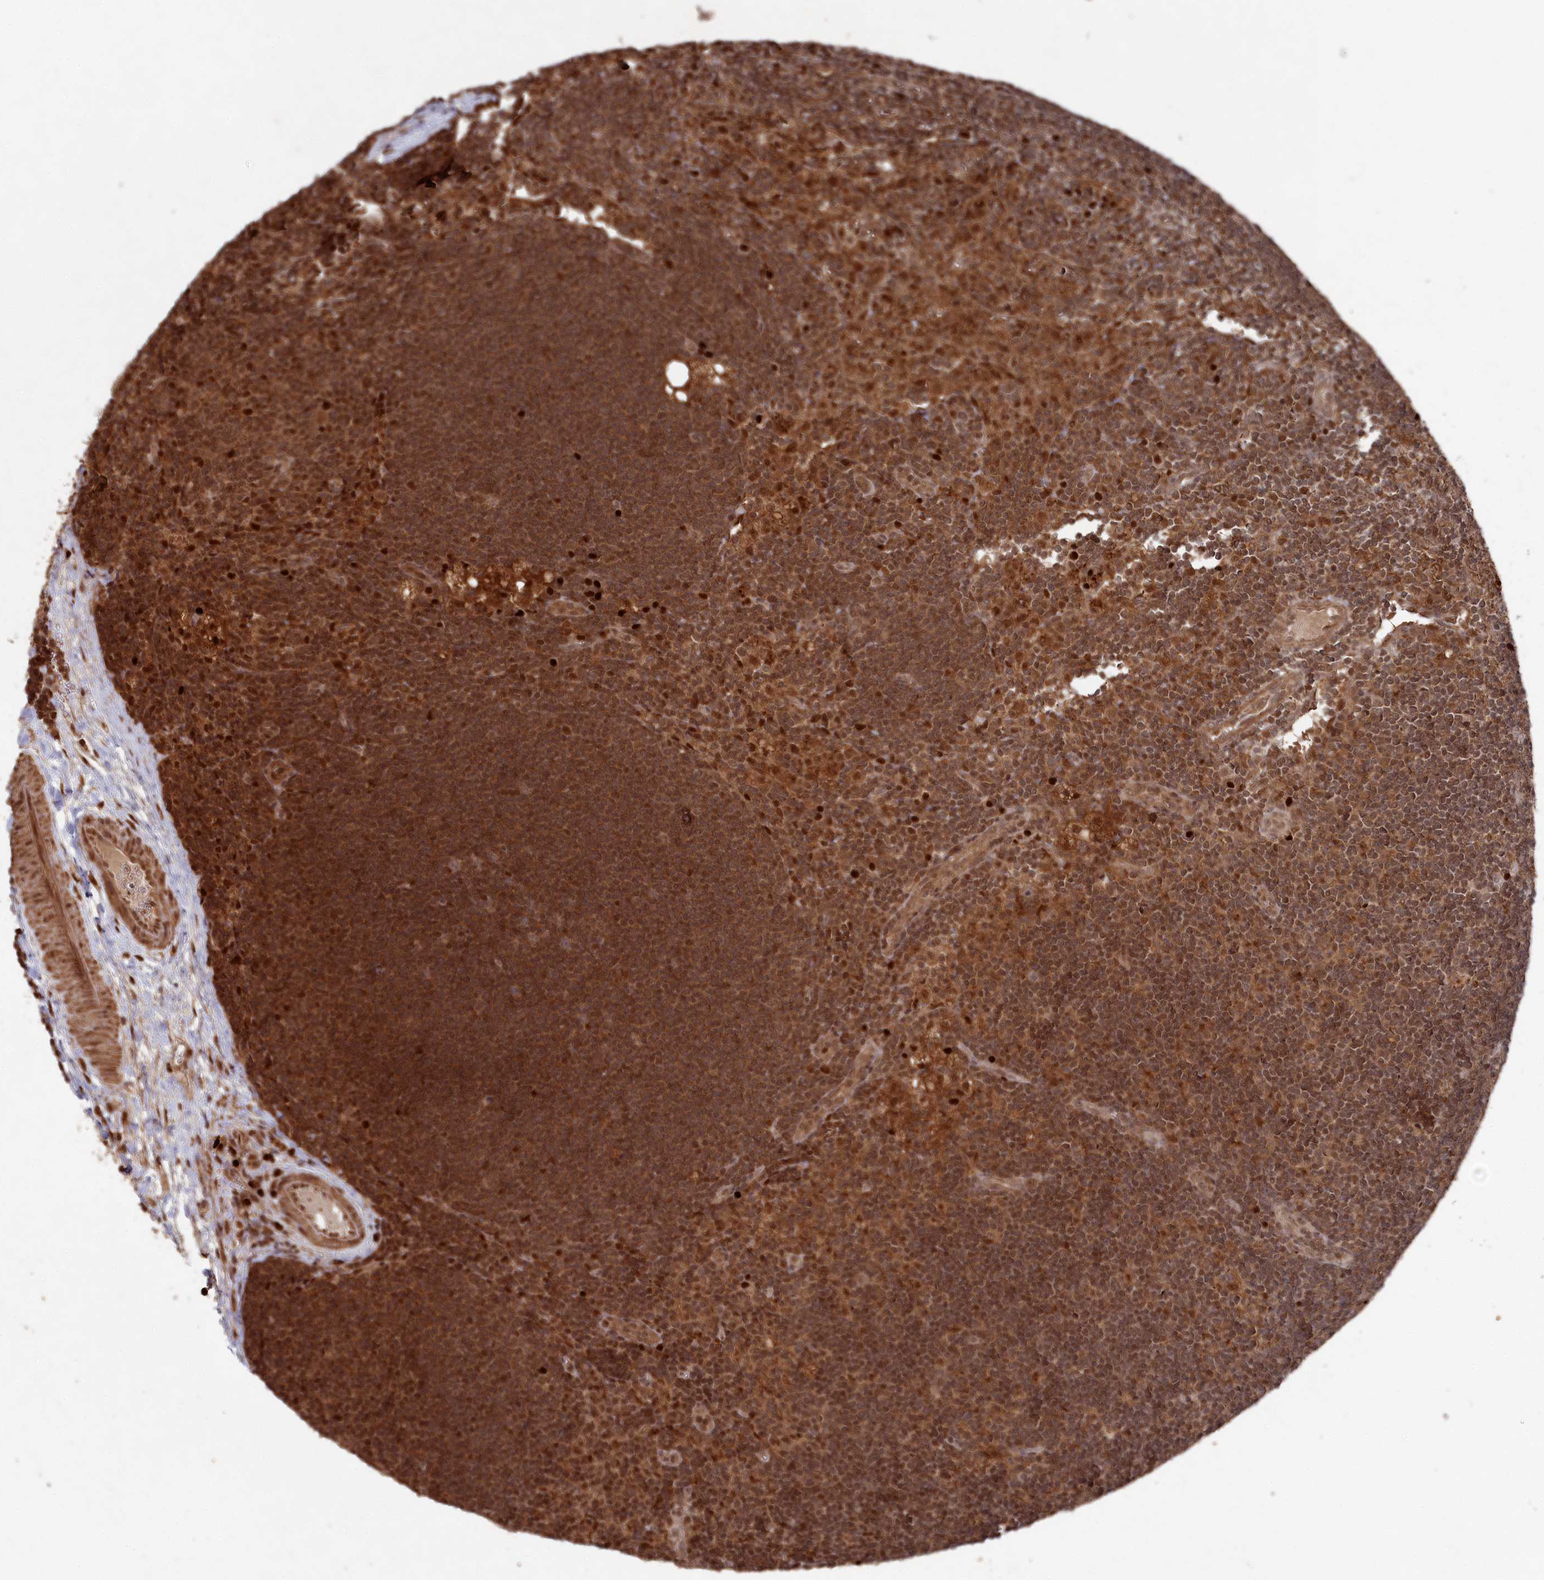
{"staining": {"intensity": "moderate", "quantity": "25%-75%", "location": "cytoplasmic/membranous"}, "tissue": "lymph node", "cell_type": "Germinal center cells", "image_type": "normal", "snomed": [{"axis": "morphology", "description": "Normal tissue, NOS"}, {"axis": "topography", "description": "Lymph node"}], "caption": "An immunohistochemistry micrograph of unremarkable tissue is shown. Protein staining in brown highlights moderate cytoplasmic/membranous positivity in lymph node within germinal center cells. Immunohistochemistry stains the protein of interest in brown and the nuclei are stained blue.", "gene": "BORCS7", "patient": {"sex": "male", "age": 24}}